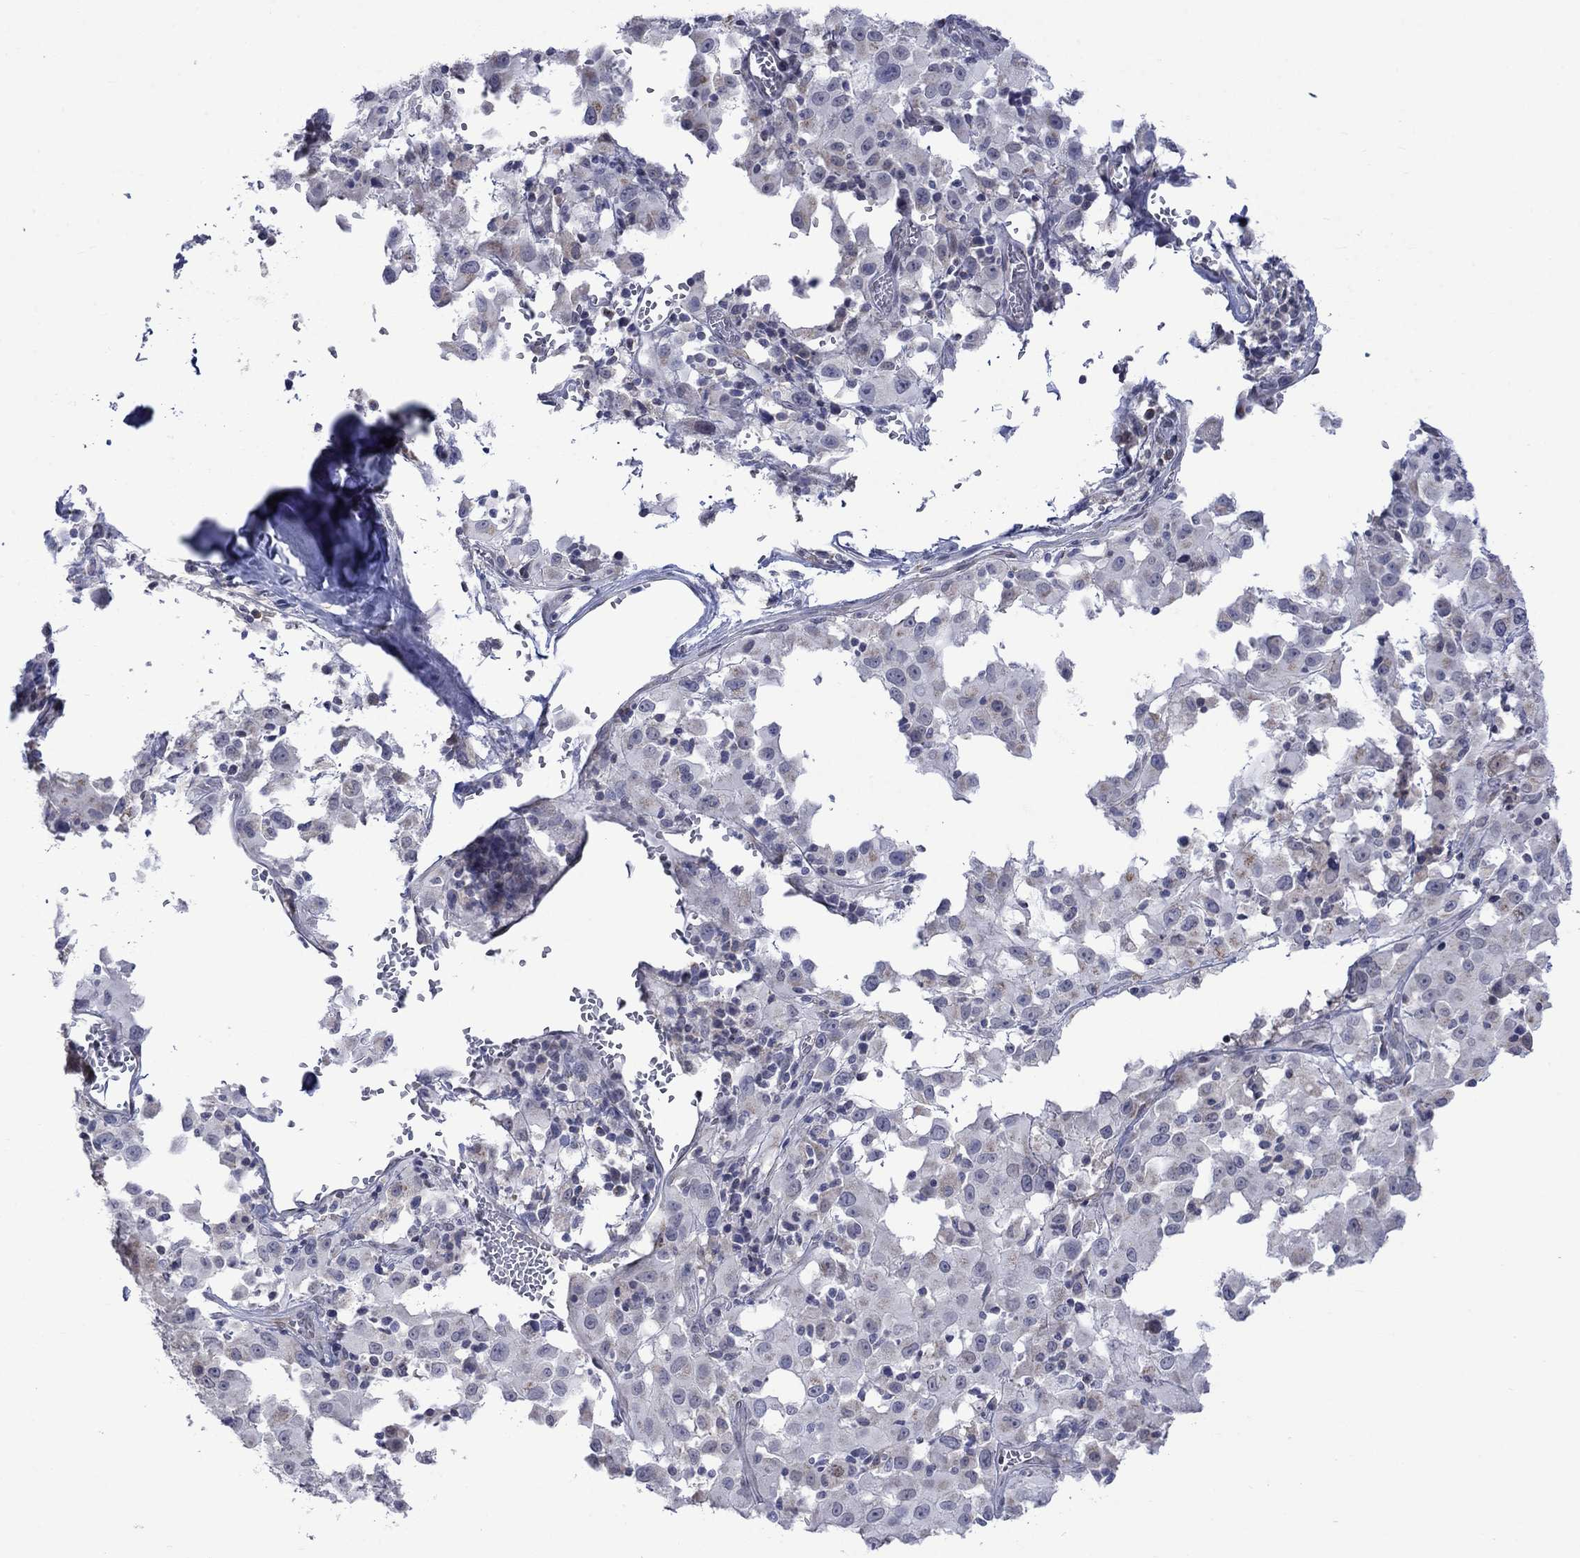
{"staining": {"intensity": "negative", "quantity": "none", "location": "none"}, "tissue": "melanoma", "cell_type": "Tumor cells", "image_type": "cancer", "snomed": [{"axis": "morphology", "description": "Malignant melanoma, Metastatic site"}, {"axis": "topography", "description": "Lymph node"}], "caption": "A high-resolution micrograph shows immunohistochemistry (IHC) staining of malignant melanoma (metastatic site), which shows no significant staining in tumor cells.", "gene": "KCNJ16", "patient": {"sex": "male", "age": 50}}